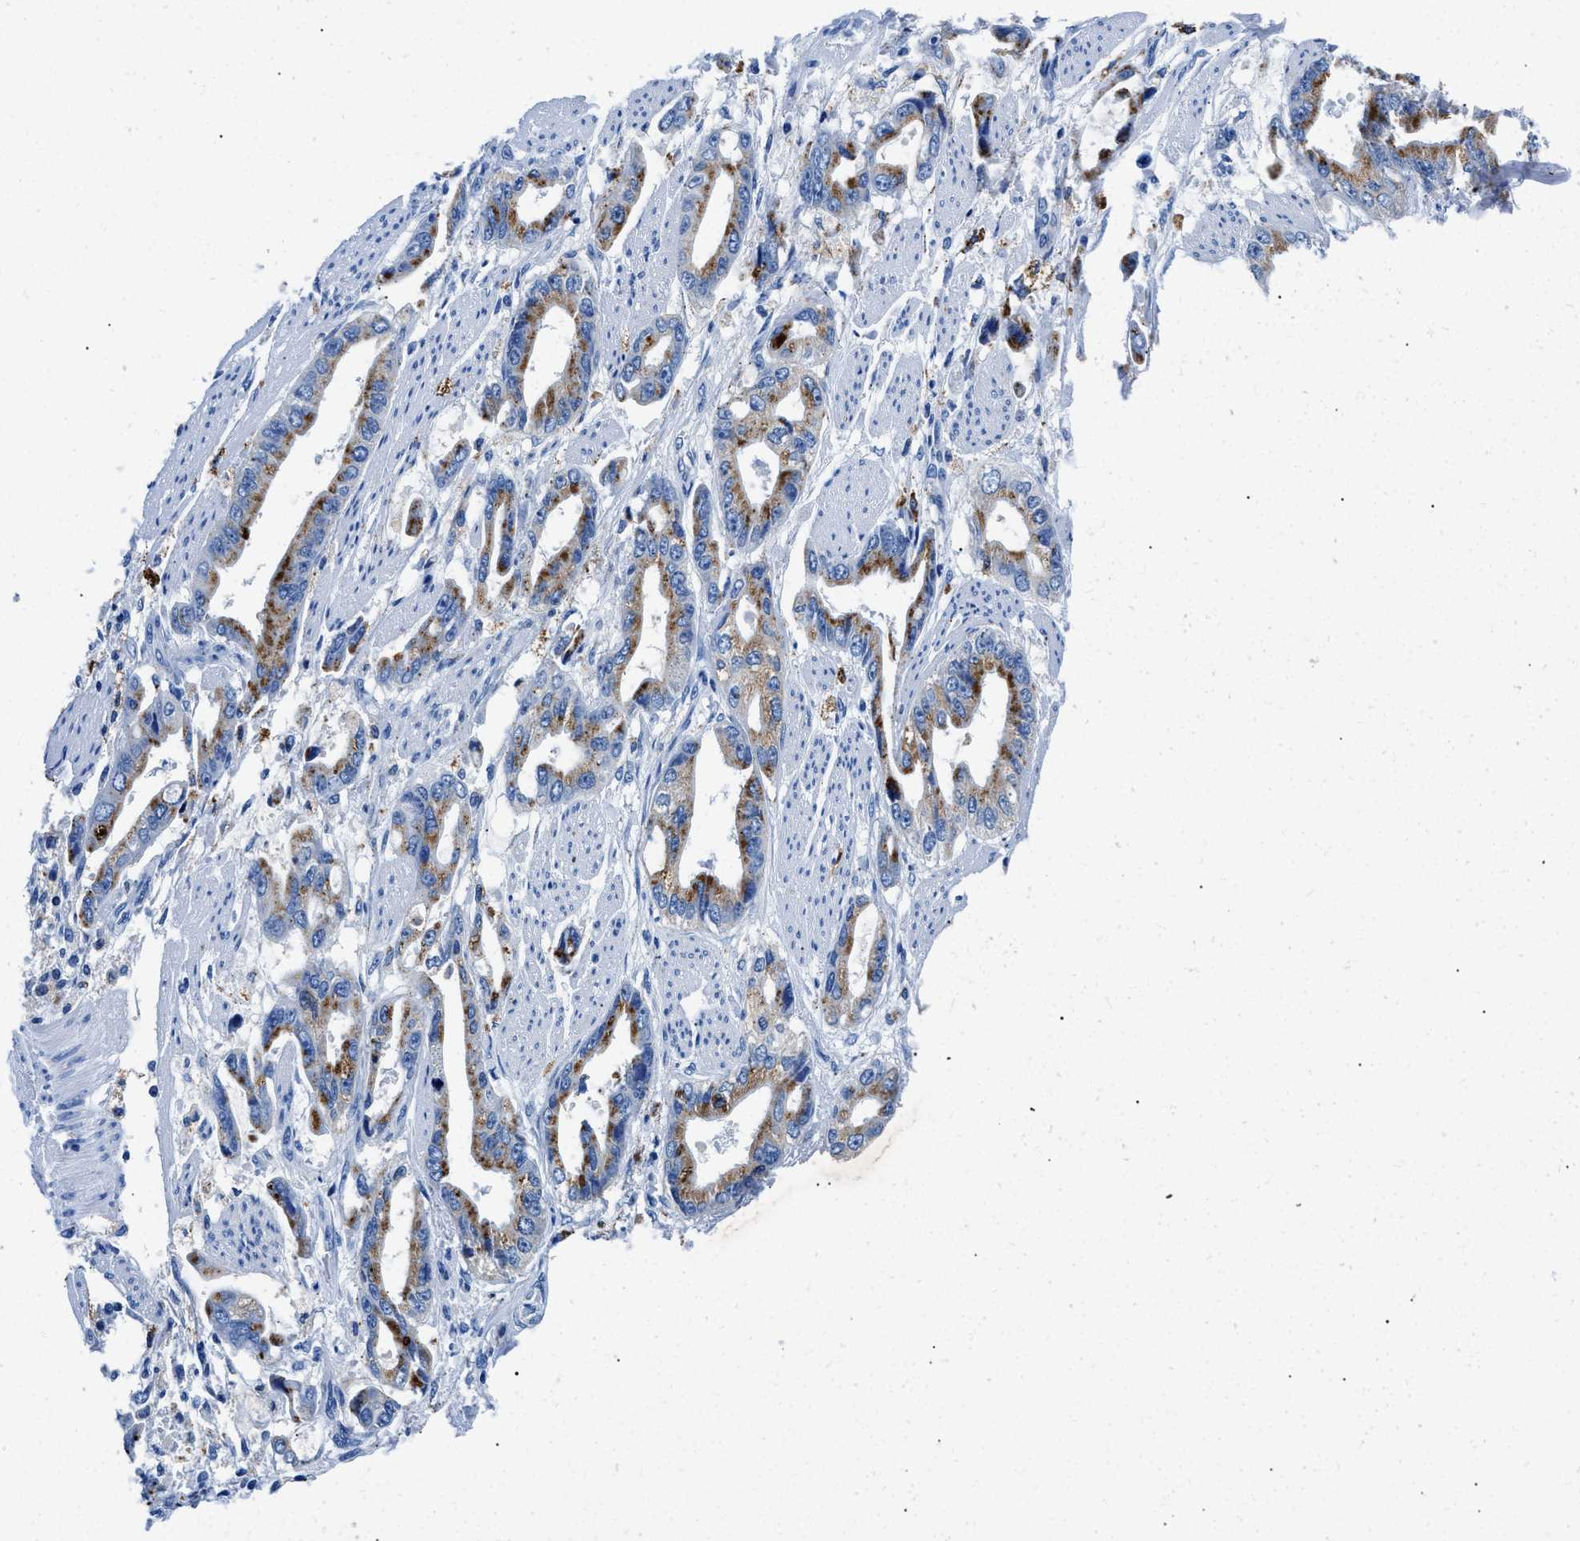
{"staining": {"intensity": "moderate", "quantity": ">75%", "location": "cytoplasmic/membranous"}, "tissue": "stomach cancer", "cell_type": "Tumor cells", "image_type": "cancer", "snomed": [{"axis": "morphology", "description": "Normal tissue, NOS"}, {"axis": "morphology", "description": "Adenocarcinoma, NOS"}, {"axis": "topography", "description": "Stomach"}], "caption": "Protein expression by immunohistochemistry exhibits moderate cytoplasmic/membranous expression in approximately >75% of tumor cells in stomach cancer (adenocarcinoma).", "gene": "OR14K1", "patient": {"sex": "male", "age": 62}}